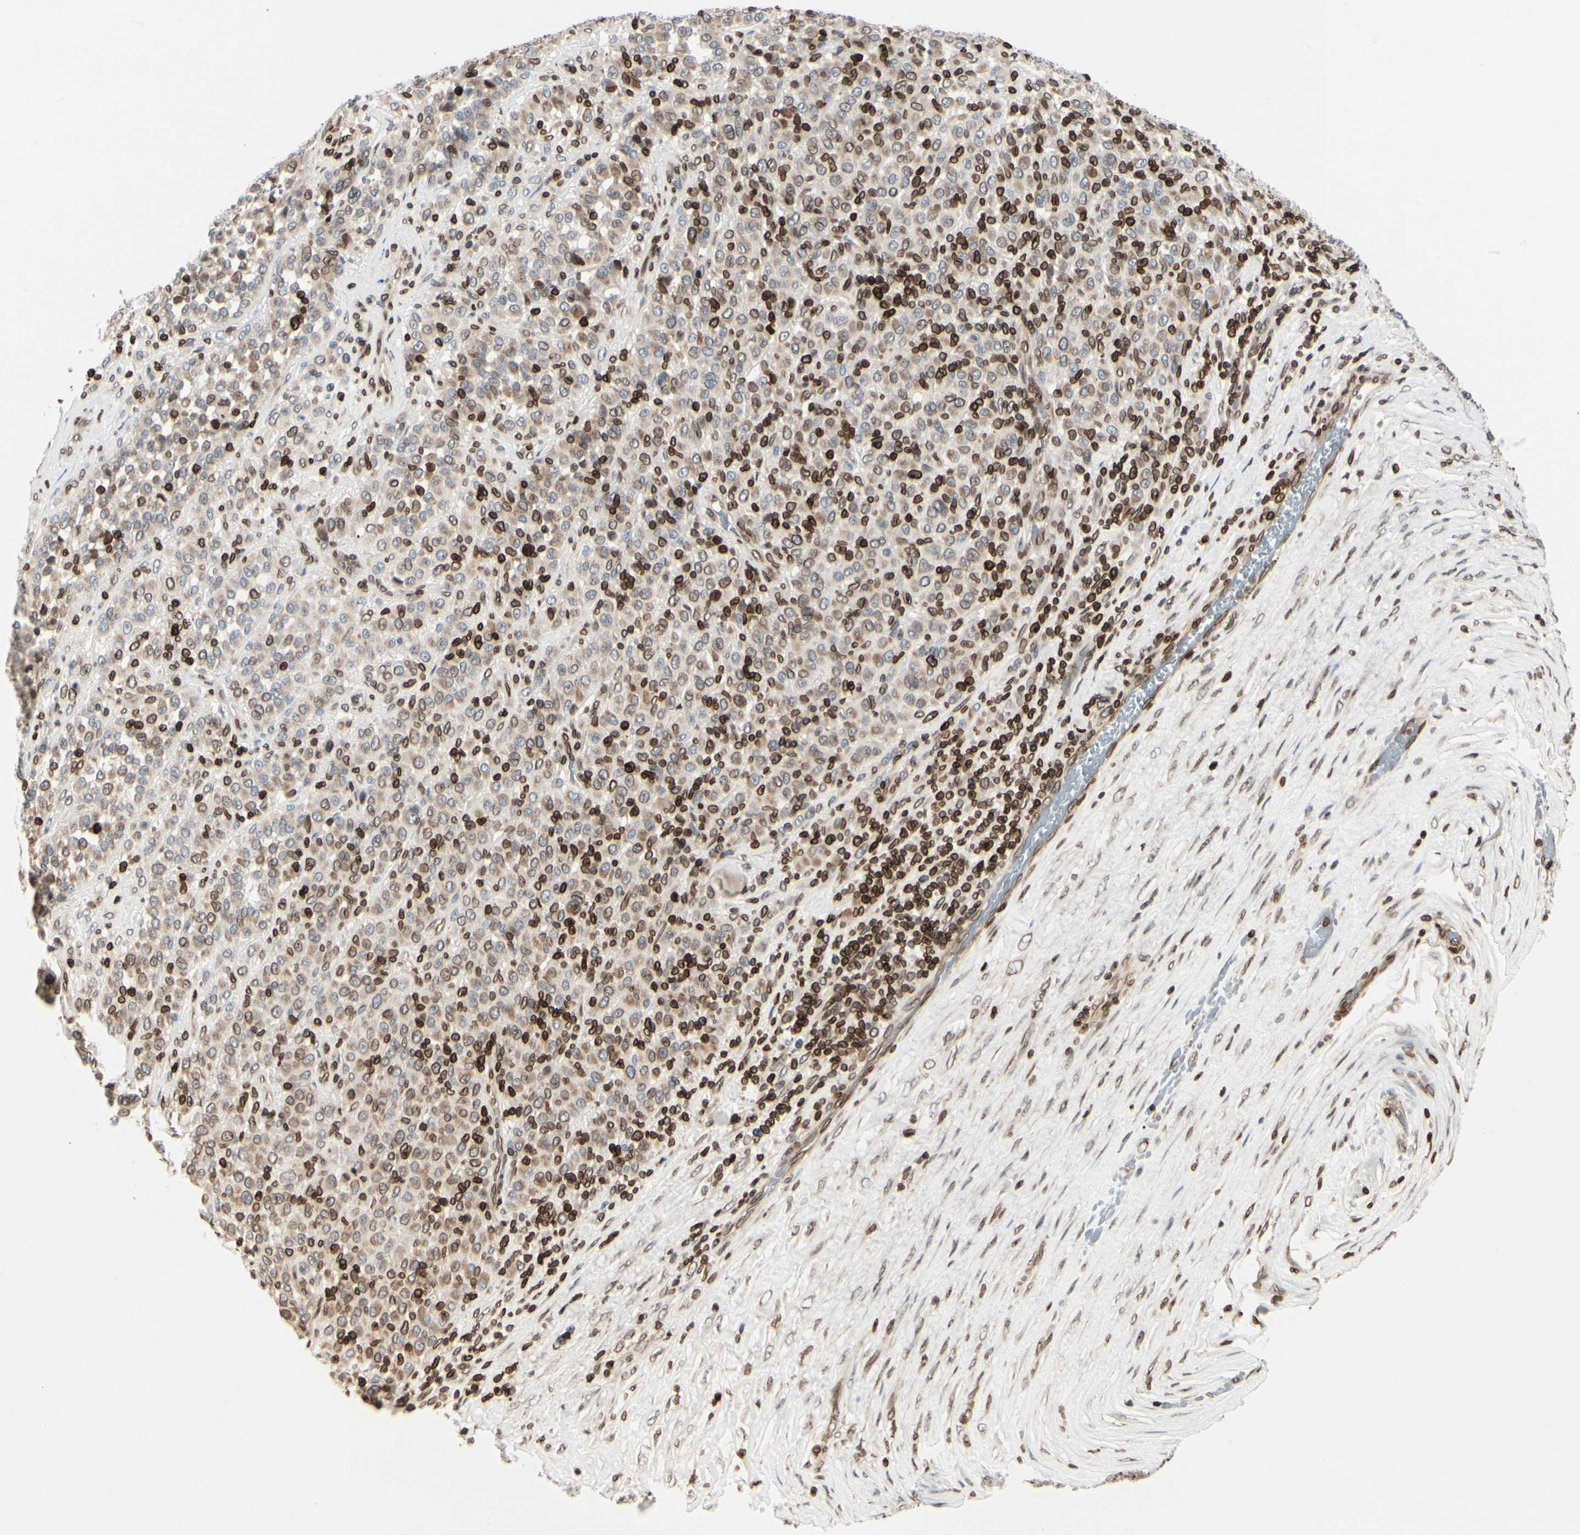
{"staining": {"intensity": "weak", "quantity": ">75%", "location": "cytoplasmic/membranous,nuclear"}, "tissue": "melanoma", "cell_type": "Tumor cells", "image_type": "cancer", "snomed": [{"axis": "morphology", "description": "Malignant melanoma, Metastatic site"}, {"axis": "topography", "description": "Pancreas"}], "caption": "Immunohistochemistry (IHC) of human malignant melanoma (metastatic site) exhibits low levels of weak cytoplasmic/membranous and nuclear staining in about >75% of tumor cells.", "gene": "TMPO", "patient": {"sex": "female", "age": 30}}